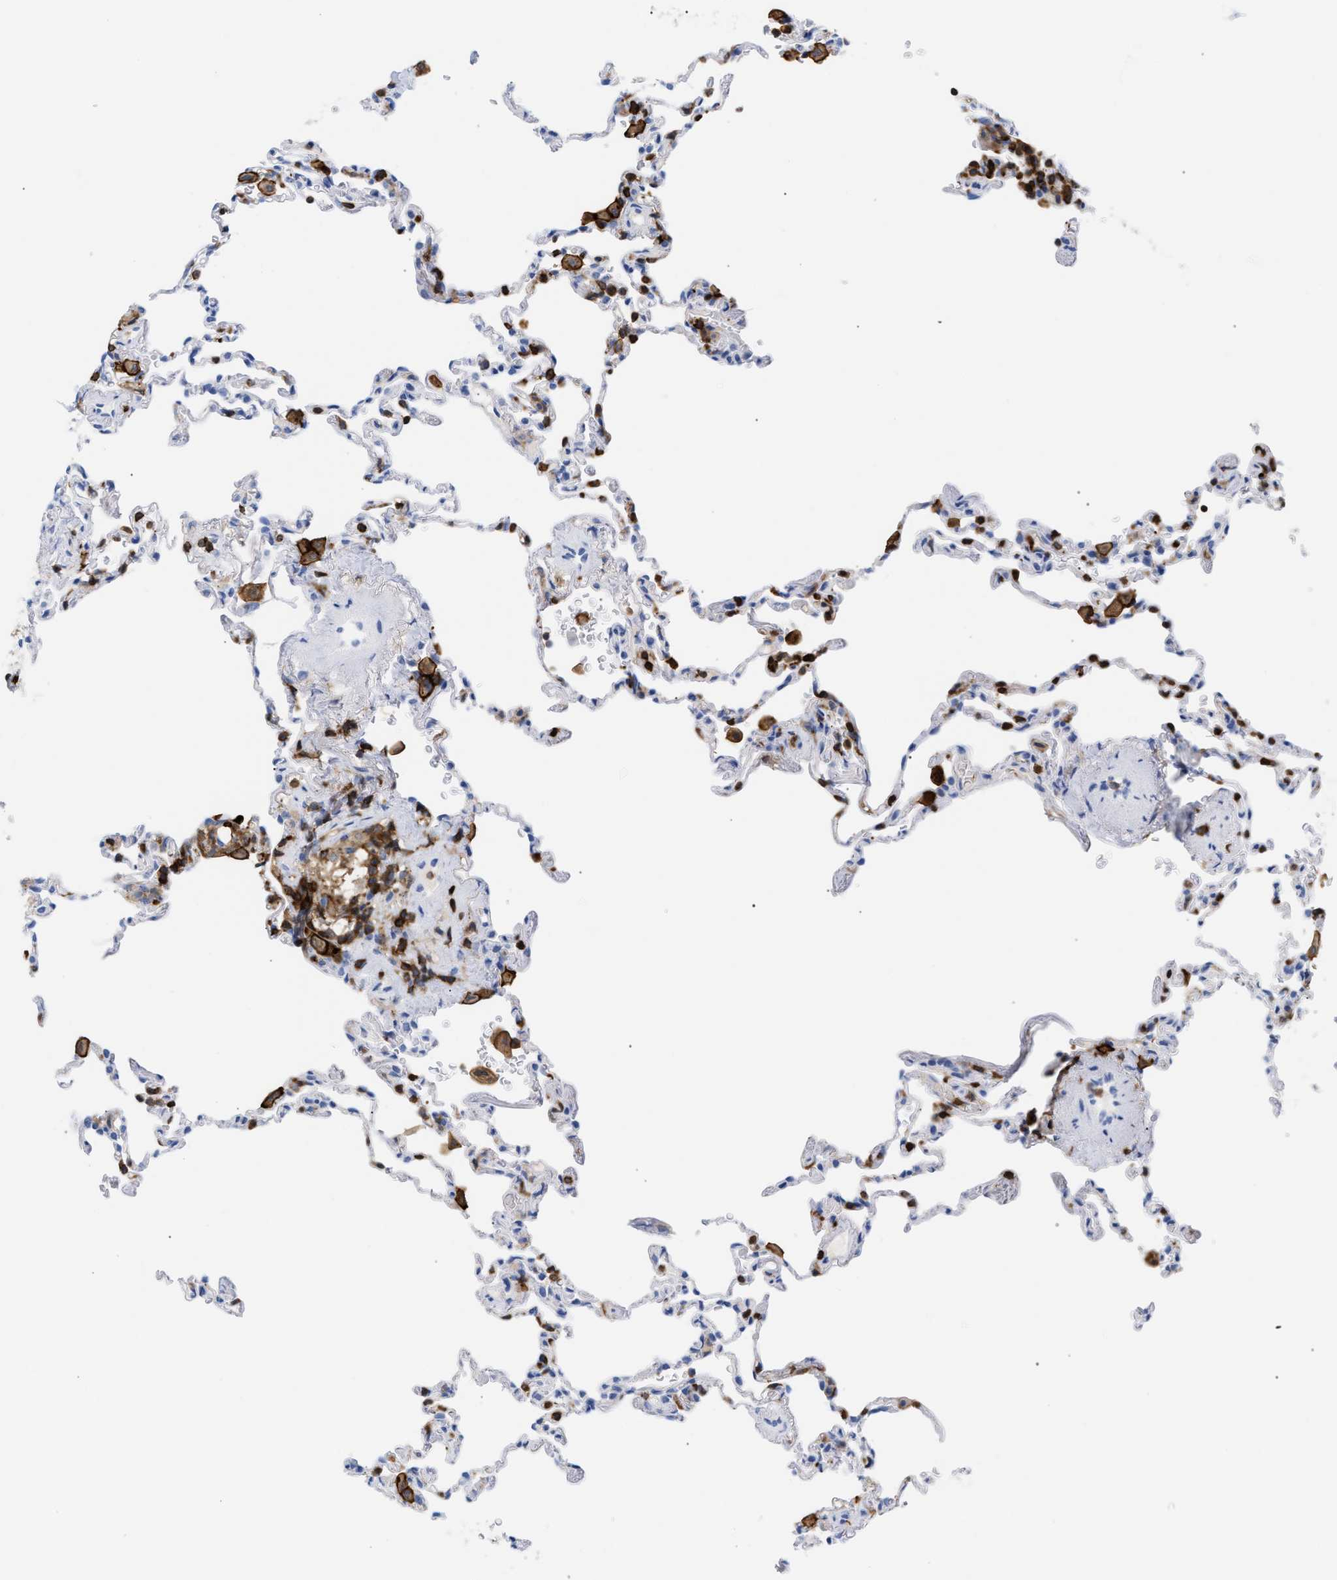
{"staining": {"intensity": "negative", "quantity": "none", "location": "none"}, "tissue": "lung", "cell_type": "Alveolar cells", "image_type": "normal", "snomed": [{"axis": "morphology", "description": "Normal tissue, NOS"}, {"axis": "topography", "description": "Lung"}], "caption": "Protein analysis of unremarkable lung demonstrates no significant staining in alveolar cells. Brightfield microscopy of IHC stained with DAB (brown) and hematoxylin (blue), captured at high magnification.", "gene": "LCP1", "patient": {"sex": "male", "age": 59}}